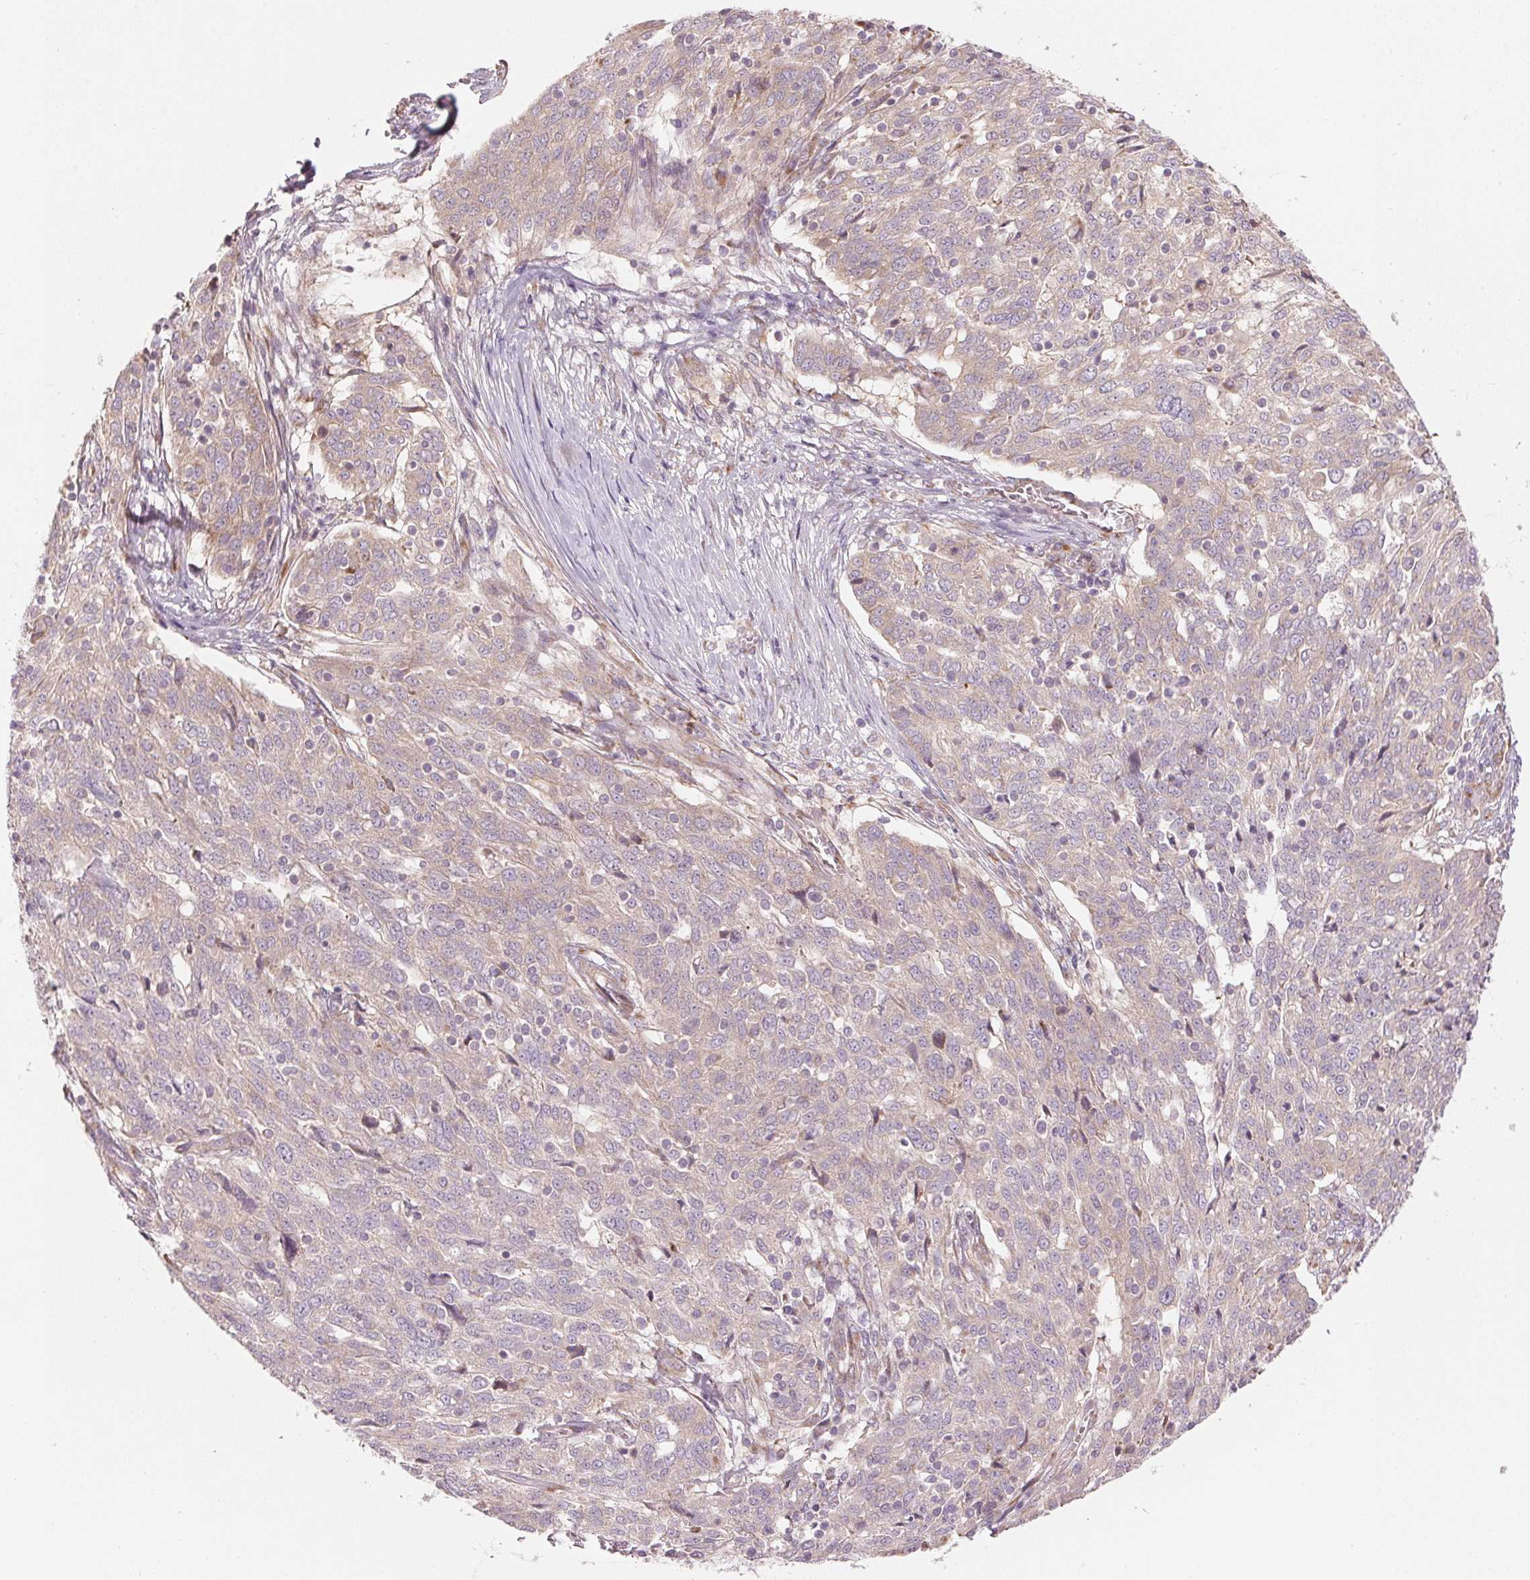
{"staining": {"intensity": "weak", "quantity": "25%-75%", "location": "cytoplasmic/membranous"}, "tissue": "ovarian cancer", "cell_type": "Tumor cells", "image_type": "cancer", "snomed": [{"axis": "morphology", "description": "Cystadenocarcinoma, serous, NOS"}, {"axis": "topography", "description": "Ovary"}], "caption": "About 25%-75% of tumor cells in human ovarian serous cystadenocarcinoma exhibit weak cytoplasmic/membranous protein positivity as visualized by brown immunohistochemical staining.", "gene": "BLOC1S2", "patient": {"sex": "female", "age": 67}}